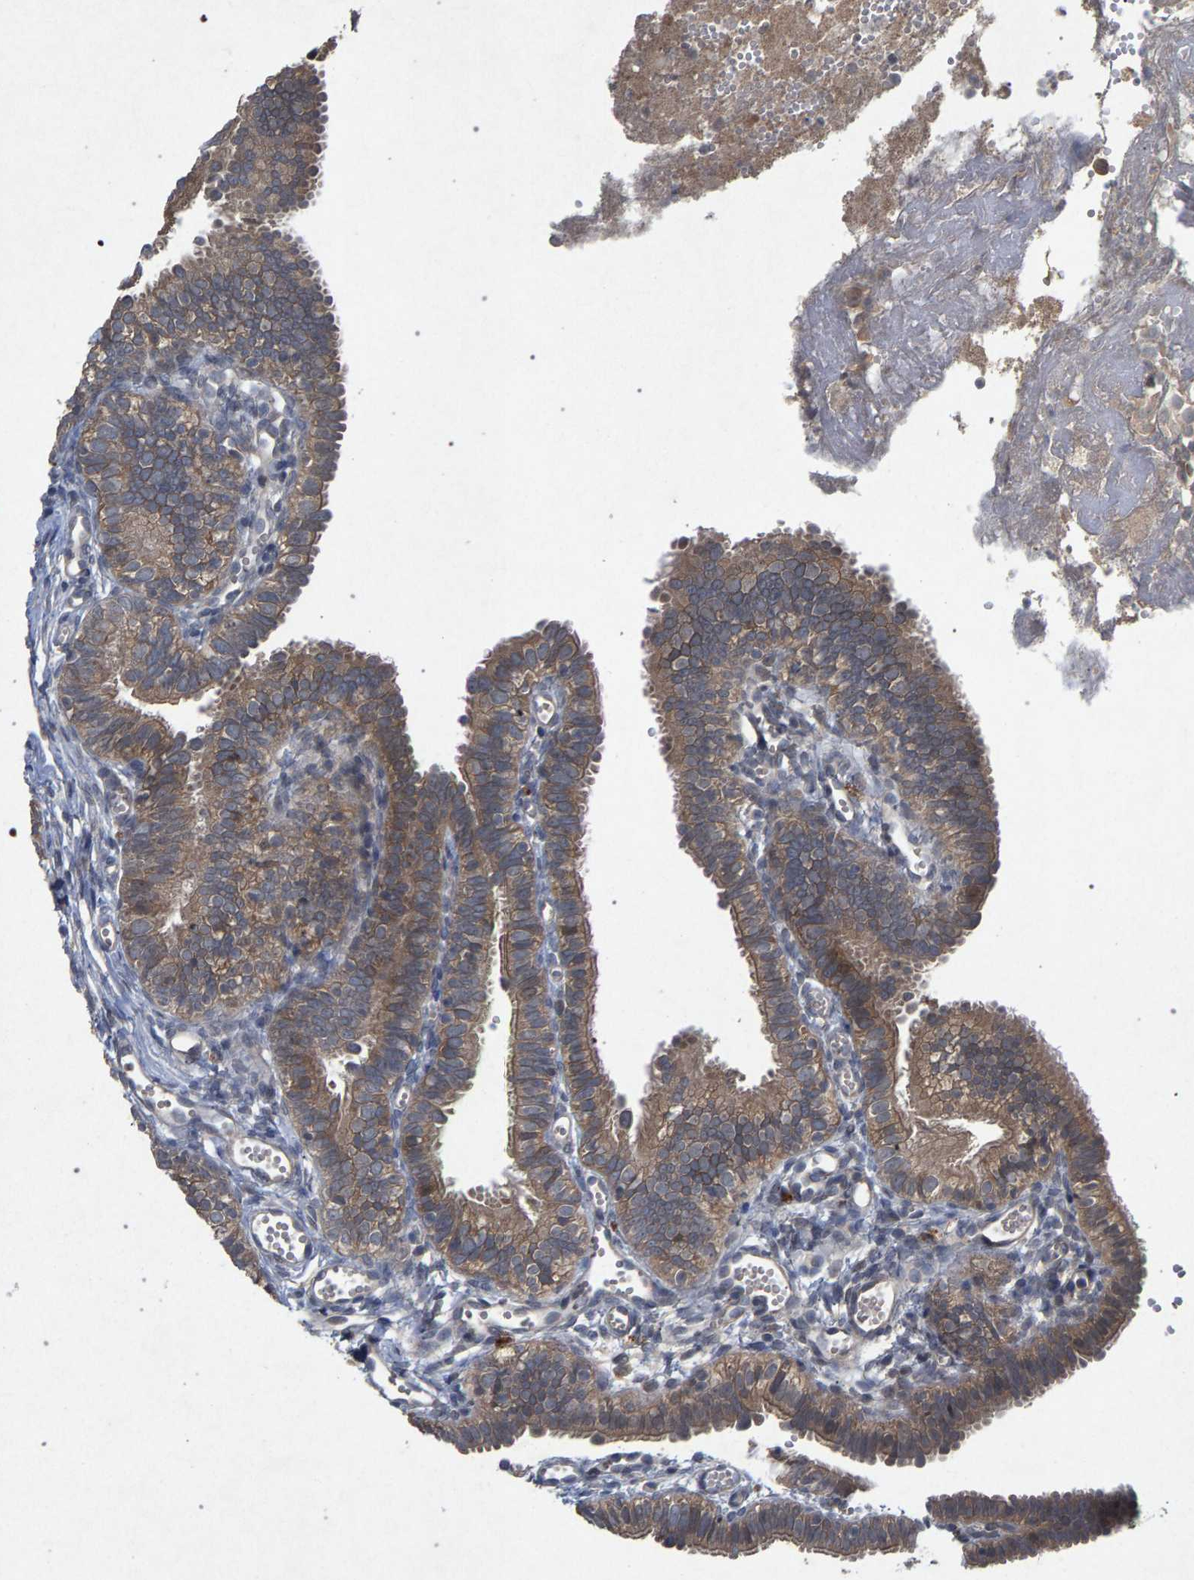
{"staining": {"intensity": "moderate", "quantity": ">75%", "location": "cytoplasmic/membranous"}, "tissue": "fallopian tube", "cell_type": "Glandular cells", "image_type": "normal", "snomed": [{"axis": "morphology", "description": "Normal tissue, NOS"}, {"axis": "topography", "description": "Fallopian tube"}, {"axis": "topography", "description": "Placenta"}], "caption": "A histopathology image of fallopian tube stained for a protein displays moderate cytoplasmic/membranous brown staining in glandular cells.", "gene": "SLC4A4", "patient": {"sex": "female", "age": 34}}